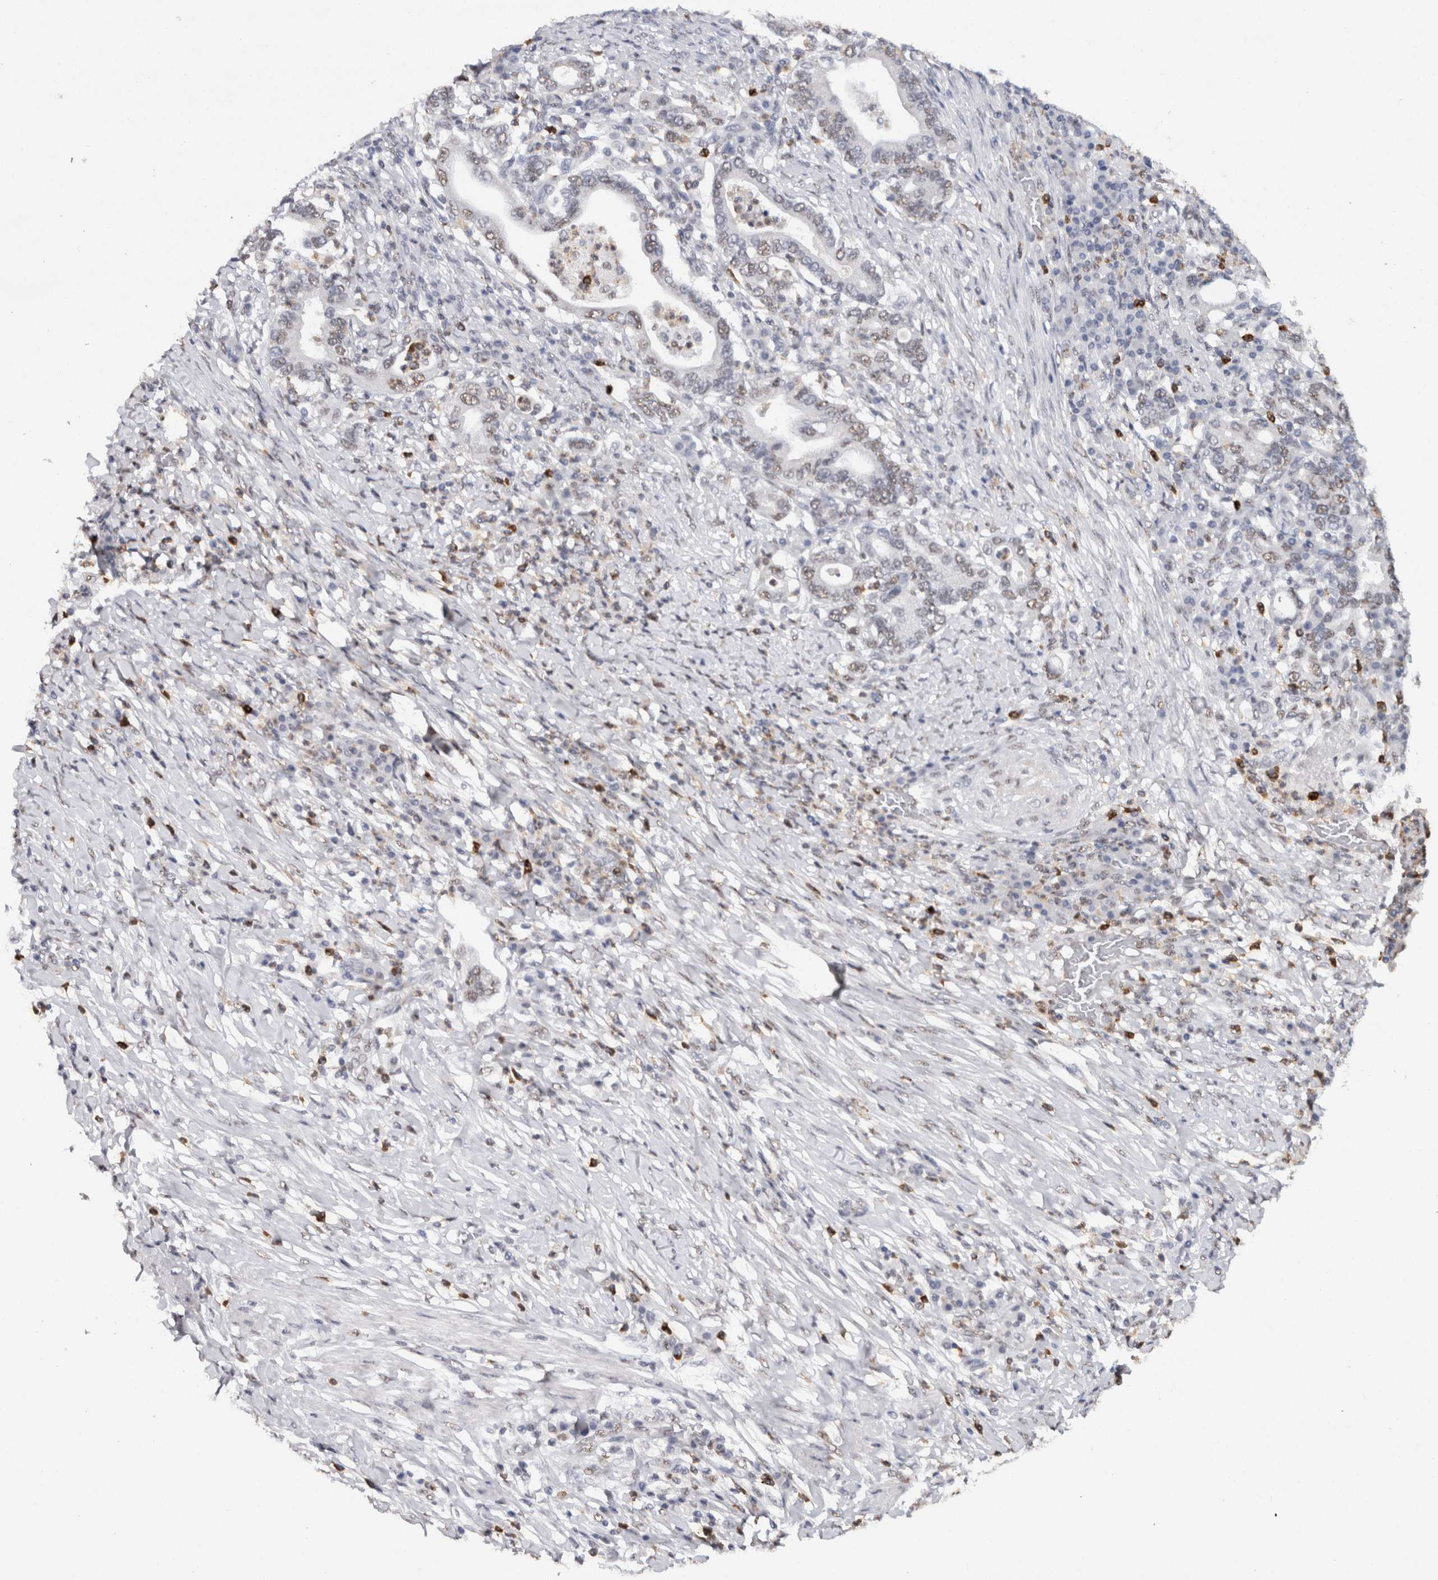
{"staining": {"intensity": "negative", "quantity": "none", "location": "none"}, "tissue": "stomach cancer", "cell_type": "Tumor cells", "image_type": "cancer", "snomed": [{"axis": "morphology", "description": "Normal tissue, NOS"}, {"axis": "morphology", "description": "Adenocarcinoma, NOS"}, {"axis": "topography", "description": "Esophagus"}, {"axis": "topography", "description": "Stomach, upper"}, {"axis": "topography", "description": "Peripheral nerve tissue"}], "caption": "High power microscopy image of an immunohistochemistry micrograph of adenocarcinoma (stomach), revealing no significant positivity in tumor cells.", "gene": "RPS6KA2", "patient": {"sex": "male", "age": 62}}